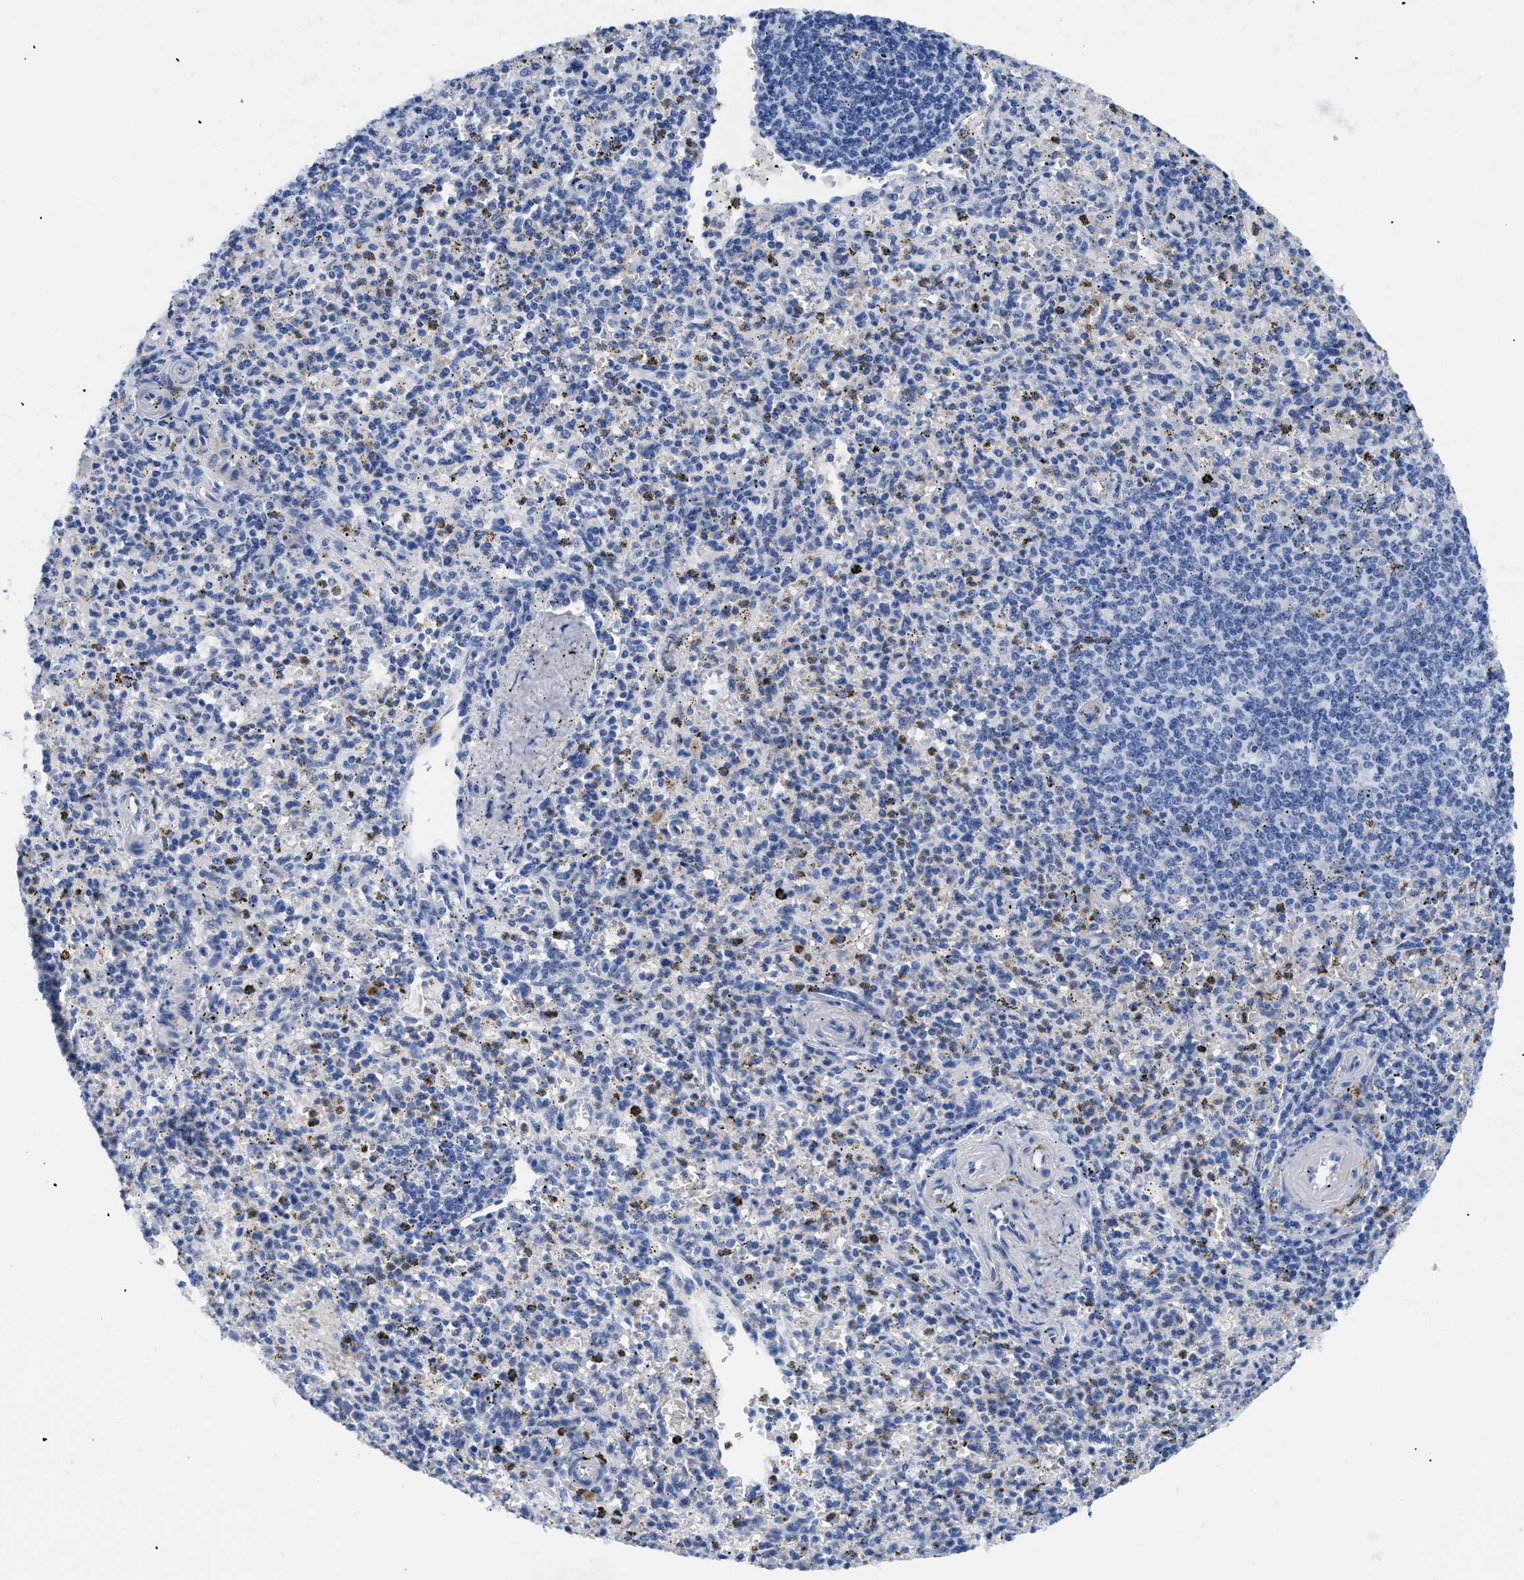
{"staining": {"intensity": "negative", "quantity": "none", "location": "none"}, "tissue": "spleen", "cell_type": "Cells in red pulp", "image_type": "normal", "snomed": [{"axis": "morphology", "description": "Normal tissue, NOS"}, {"axis": "topography", "description": "Spleen"}], "caption": "Immunohistochemistry (IHC) micrograph of unremarkable spleen: spleen stained with DAB (3,3'-diaminobenzidine) exhibits no significant protein staining in cells in red pulp. (Stains: DAB (3,3'-diaminobenzidine) immunohistochemistry with hematoxylin counter stain, Microscopy: brightfield microscopy at high magnification).", "gene": "TMEM68", "patient": {"sex": "male", "age": 72}}